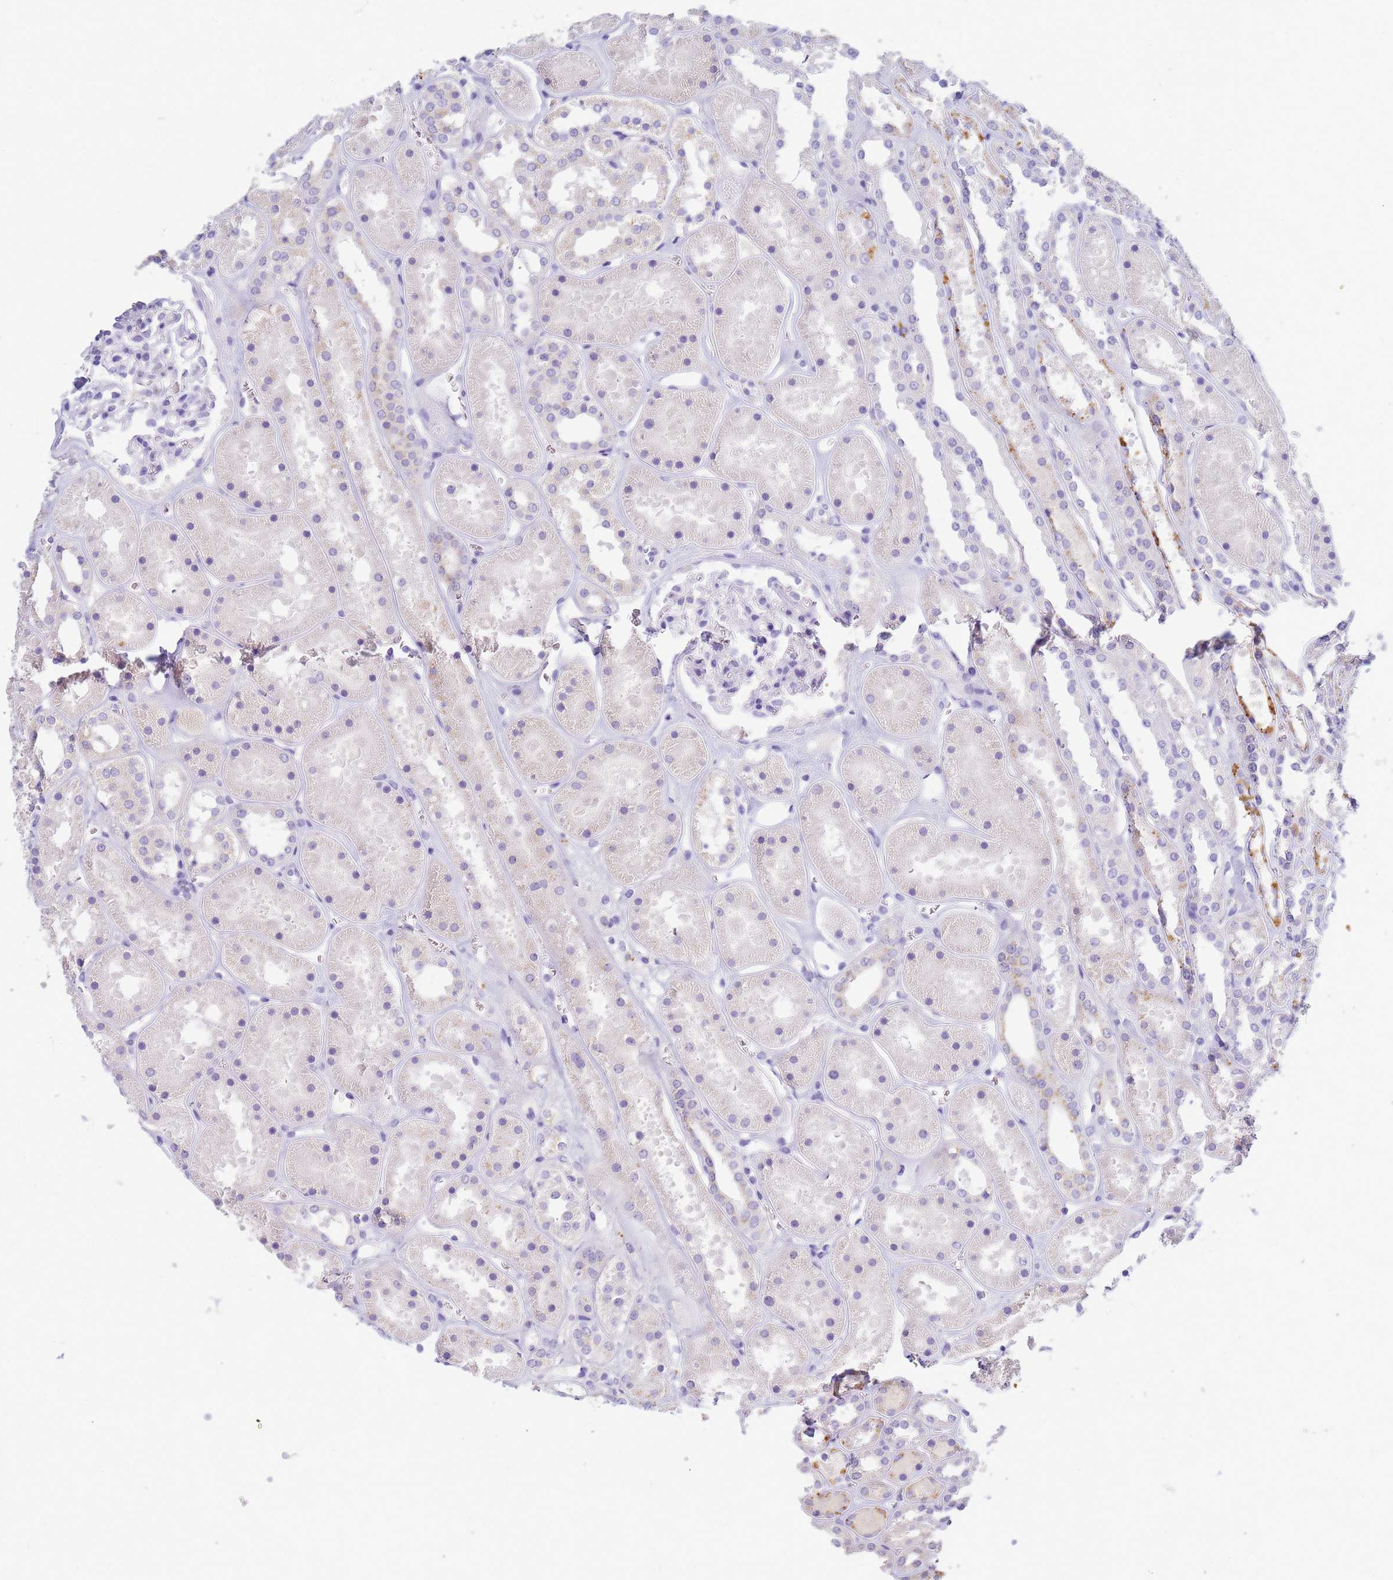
{"staining": {"intensity": "negative", "quantity": "none", "location": "none"}, "tissue": "kidney", "cell_type": "Cells in glomeruli", "image_type": "normal", "snomed": [{"axis": "morphology", "description": "Normal tissue, NOS"}, {"axis": "topography", "description": "Kidney"}], "caption": "High power microscopy micrograph of an immunohistochemistry histopathology image of unremarkable kidney, revealing no significant expression in cells in glomeruli.", "gene": "B3GNT8", "patient": {"sex": "female", "age": 41}}